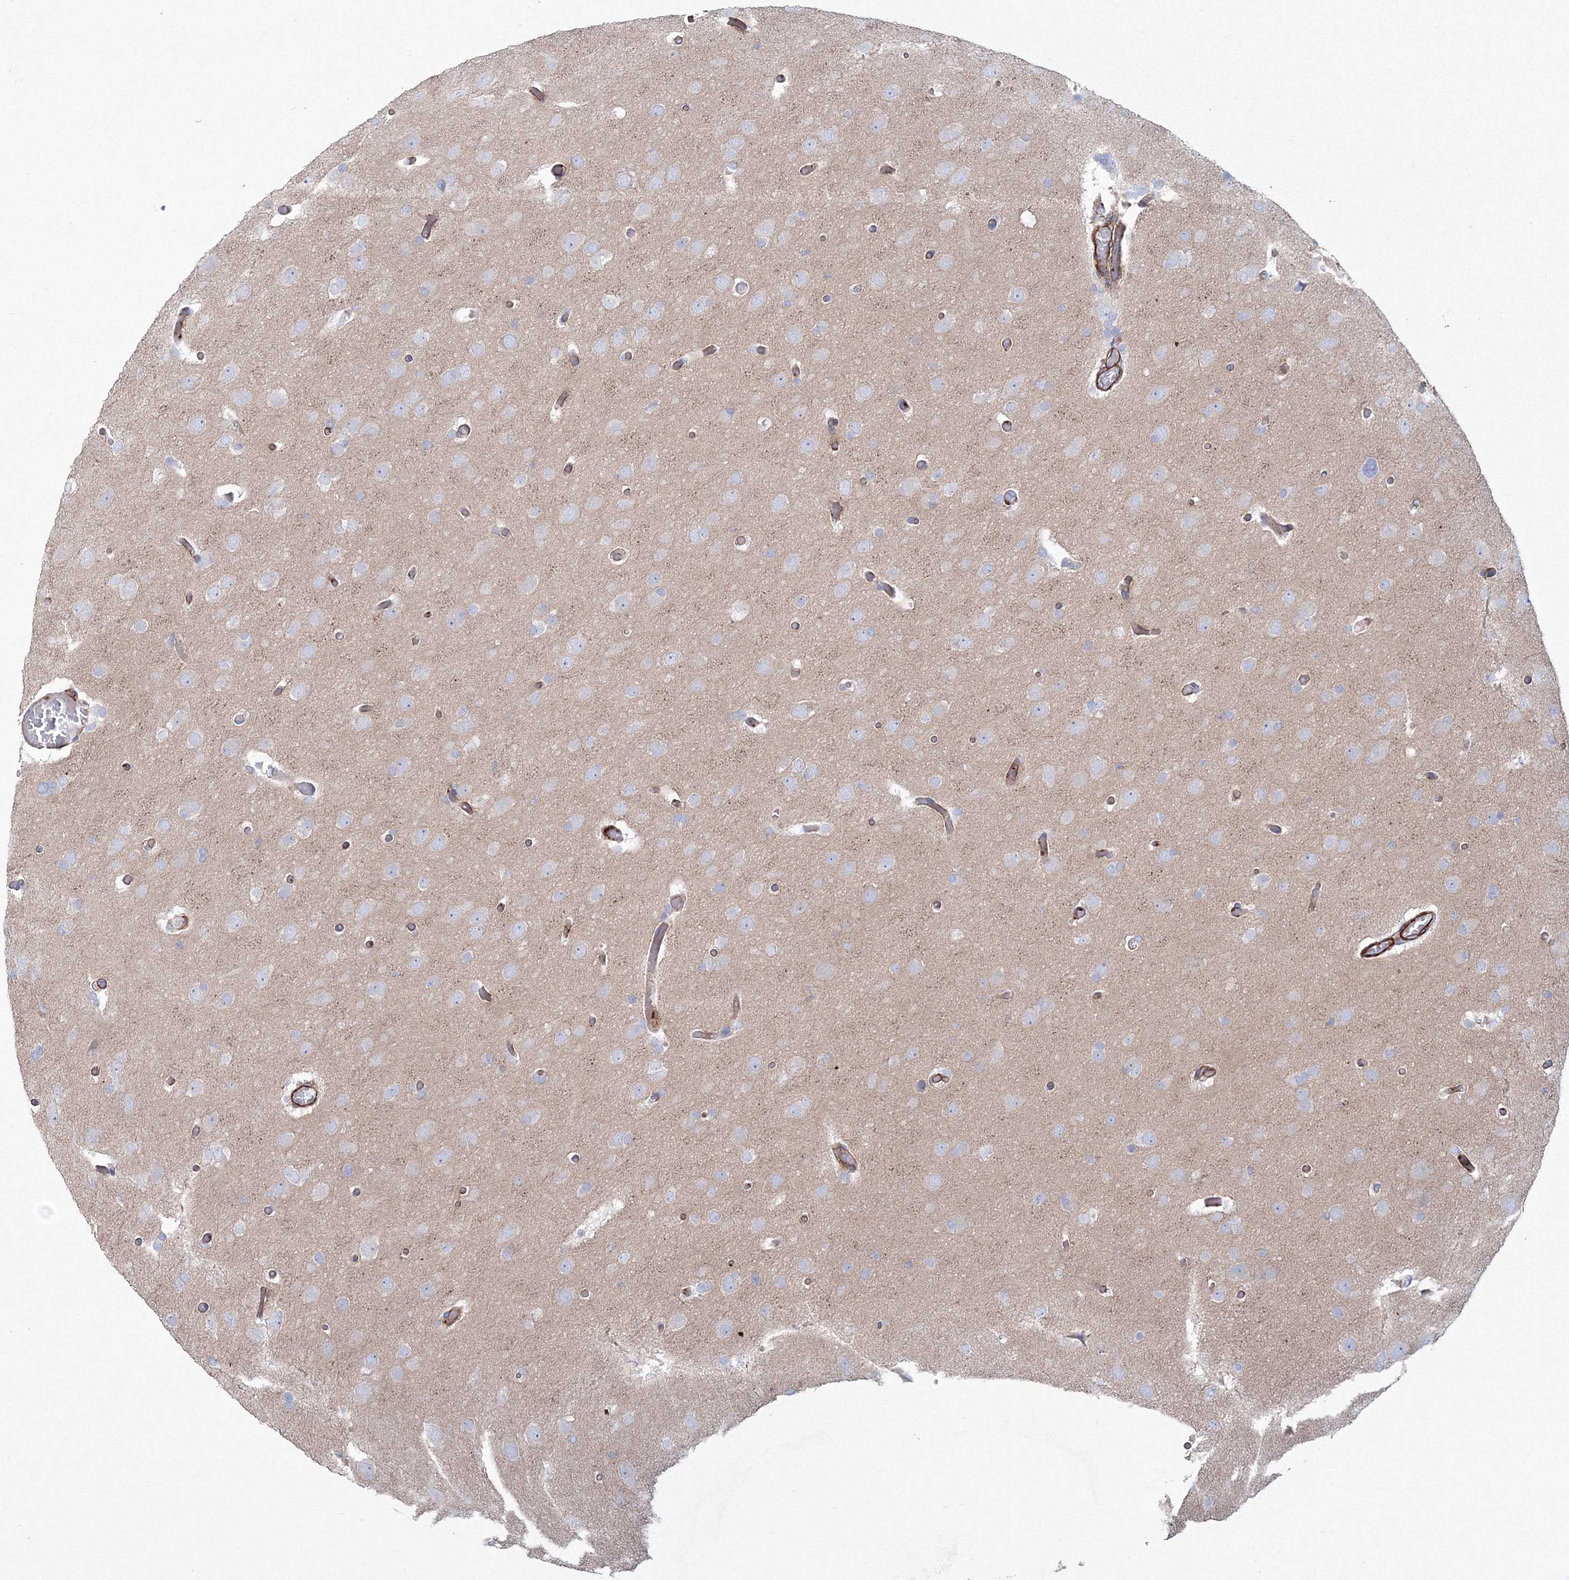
{"staining": {"intensity": "negative", "quantity": "none", "location": "none"}, "tissue": "glioma", "cell_type": "Tumor cells", "image_type": "cancer", "snomed": [{"axis": "morphology", "description": "Glioma, malignant, High grade"}, {"axis": "topography", "description": "Cerebral cortex"}], "caption": "Immunohistochemistry image of neoplastic tissue: human malignant high-grade glioma stained with DAB exhibits no significant protein expression in tumor cells. The staining was performed using DAB to visualize the protein expression in brown, while the nuclei were stained in blue with hematoxylin (Magnification: 20x).", "gene": "GPR82", "patient": {"sex": "female", "age": 36}}